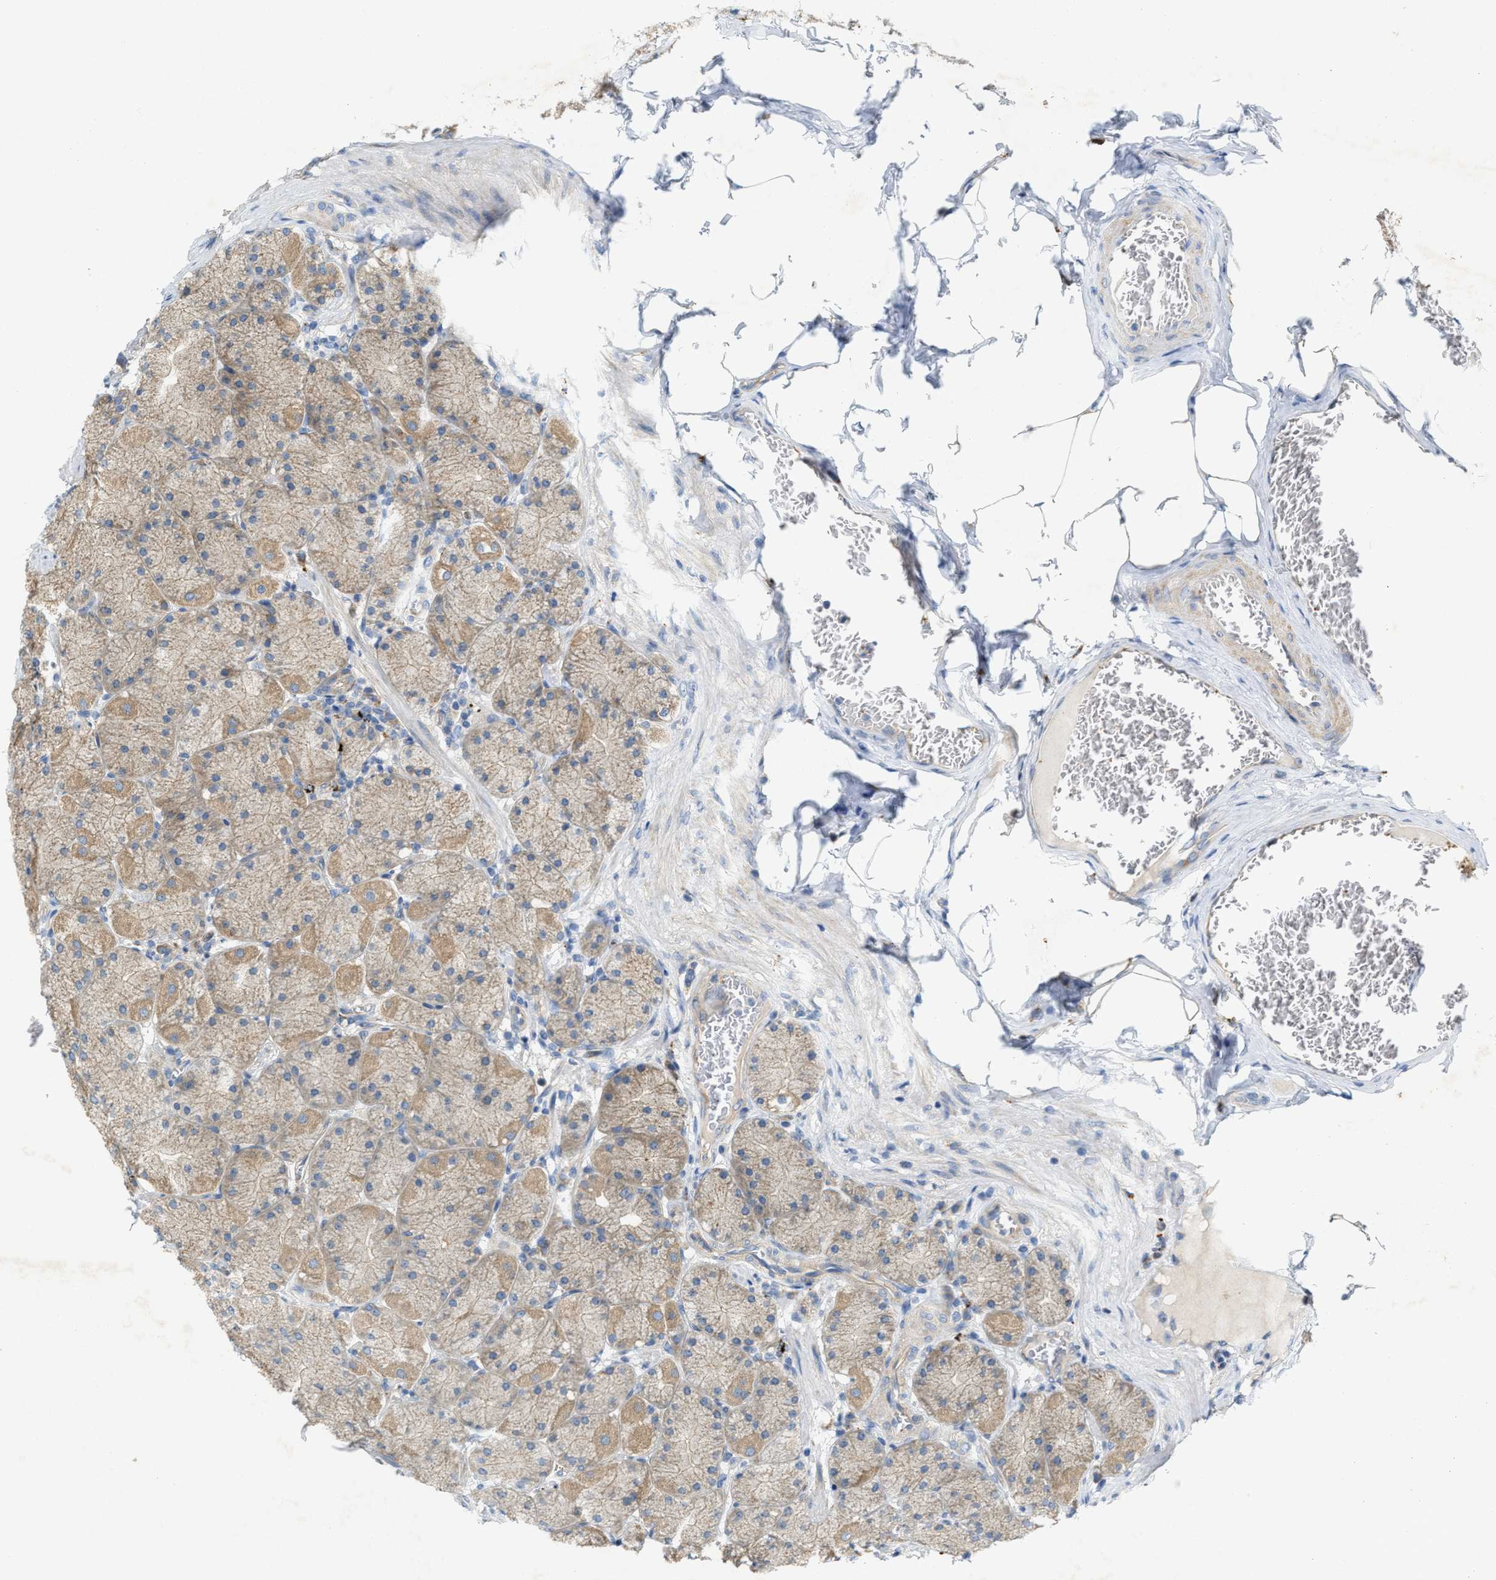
{"staining": {"intensity": "moderate", "quantity": ">75%", "location": "cytoplasmic/membranous"}, "tissue": "stomach", "cell_type": "Glandular cells", "image_type": "normal", "snomed": [{"axis": "morphology", "description": "Normal tissue, NOS"}, {"axis": "topography", "description": "Stomach, upper"}], "caption": "A high-resolution photomicrograph shows immunohistochemistry (IHC) staining of normal stomach, which demonstrates moderate cytoplasmic/membranous positivity in about >75% of glandular cells. Immunohistochemistry (ihc) stains the protein in brown and the nuclei are stained blue.", "gene": "KLHDC10", "patient": {"sex": "female", "age": 56}}